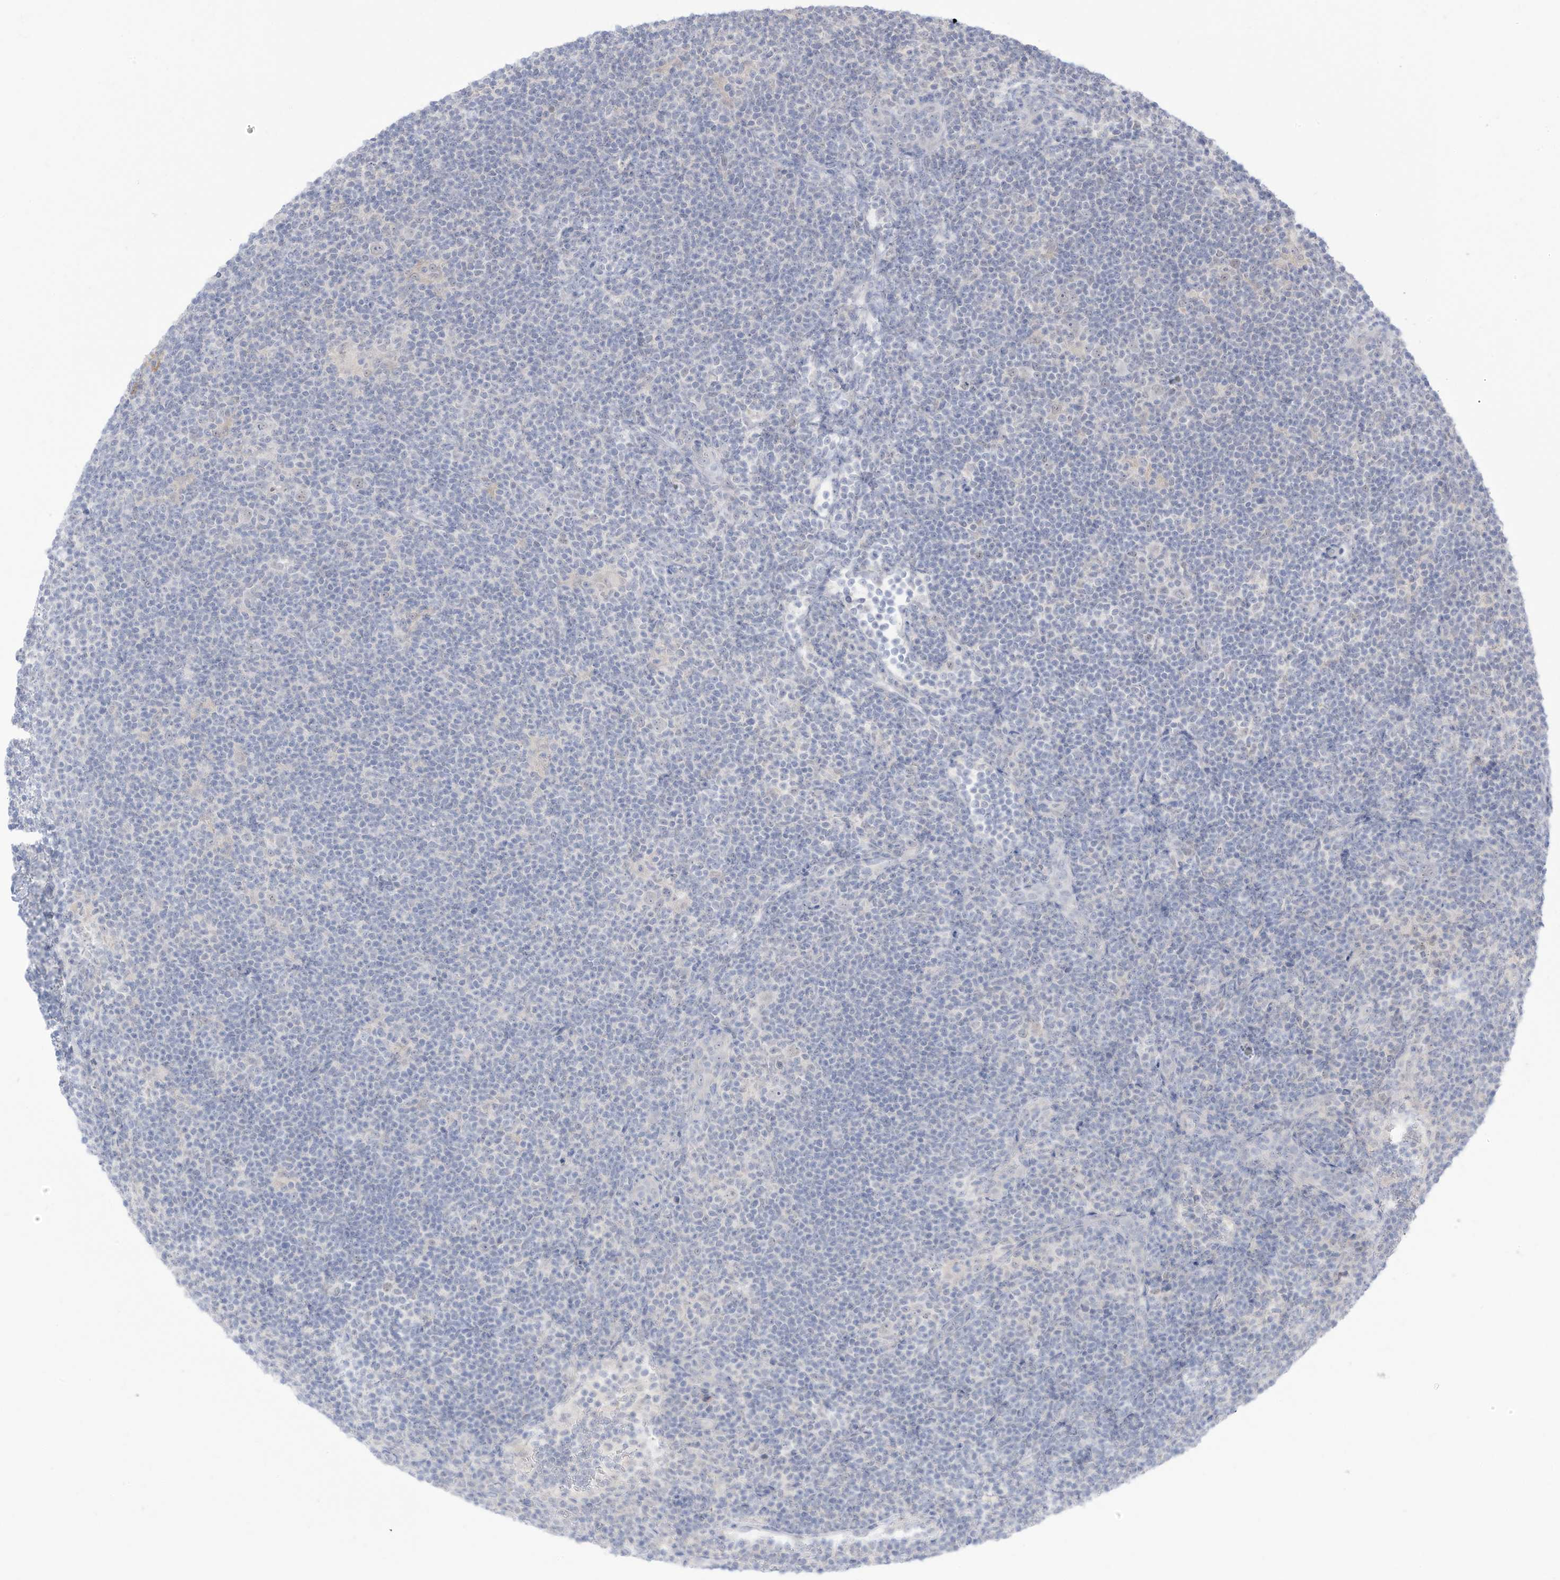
{"staining": {"intensity": "negative", "quantity": "none", "location": "none"}, "tissue": "lymphoma", "cell_type": "Tumor cells", "image_type": "cancer", "snomed": [{"axis": "morphology", "description": "Hodgkin's disease, NOS"}, {"axis": "topography", "description": "Lymph node"}], "caption": "DAB immunohistochemical staining of human Hodgkin's disease demonstrates no significant positivity in tumor cells. The staining is performed using DAB (3,3'-diaminobenzidine) brown chromogen with nuclei counter-stained in using hematoxylin.", "gene": "OGT", "patient": {"sex": "female", "age": 57}}